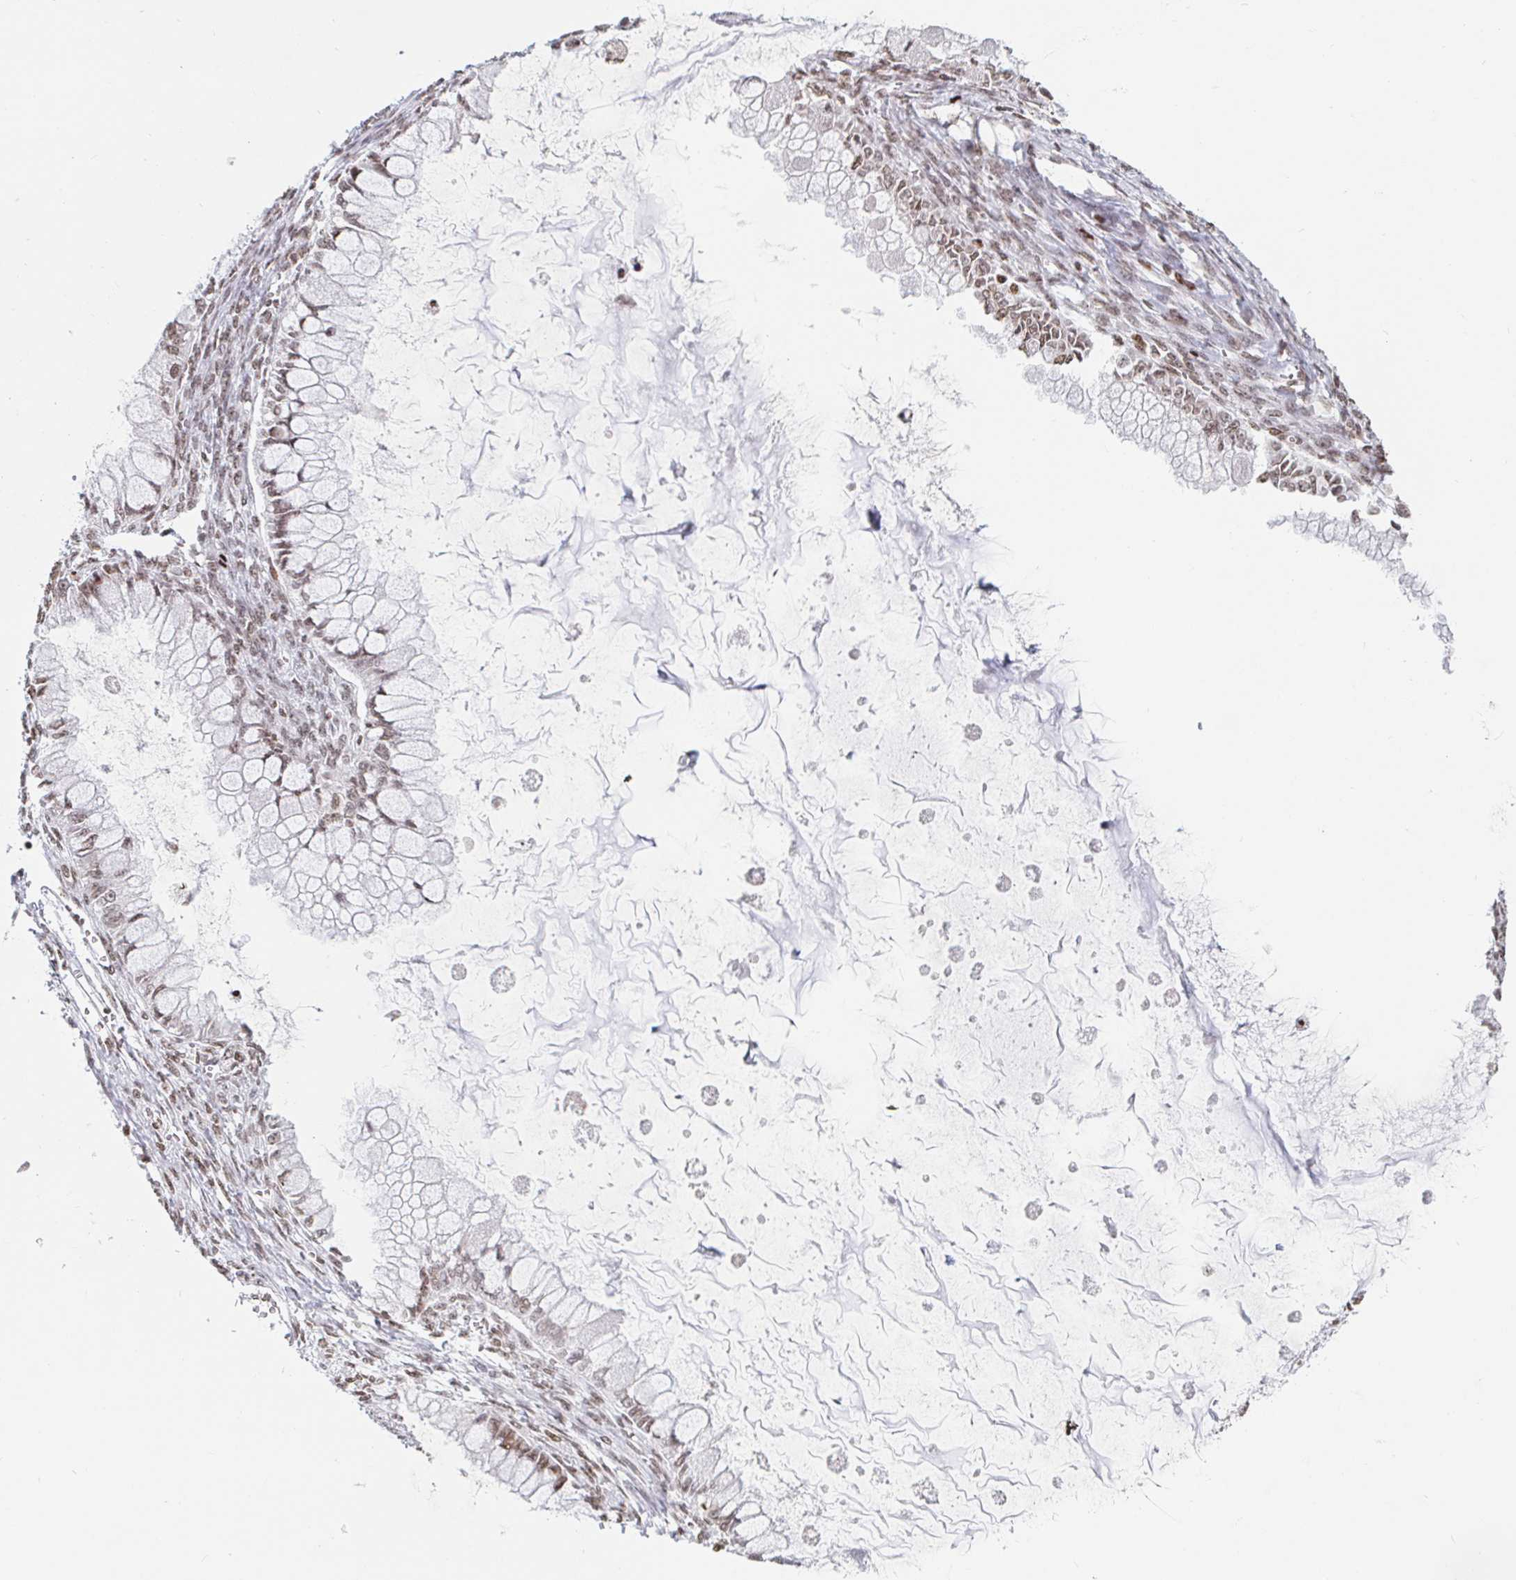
{"staining": {"intensity": "moderate", "quantity": ">75%", "location": "nuclear"}, "tissue": "ovarian cancer", "cell_type": "Tumor cells", "image_type": "cancer", "snomed": [{"axis": "morphology", "description": "Cystadenocarcinoma, mucinous, NOS"}, {"axis": "topography", "description": "Ovary"}], "caption": "Immunohistochemical staining of human ovarian mucinous cystadenocarcinoma reveals medium levels of moderate nuclear expression in approximately >75% of tumor cells. Using DAB (brown) and hematoxylin (blue) stains, captured at high magnification using brightfield microscopy.", "gene": "HOXC10", "patient": {"sex": "female", "age": 34}}